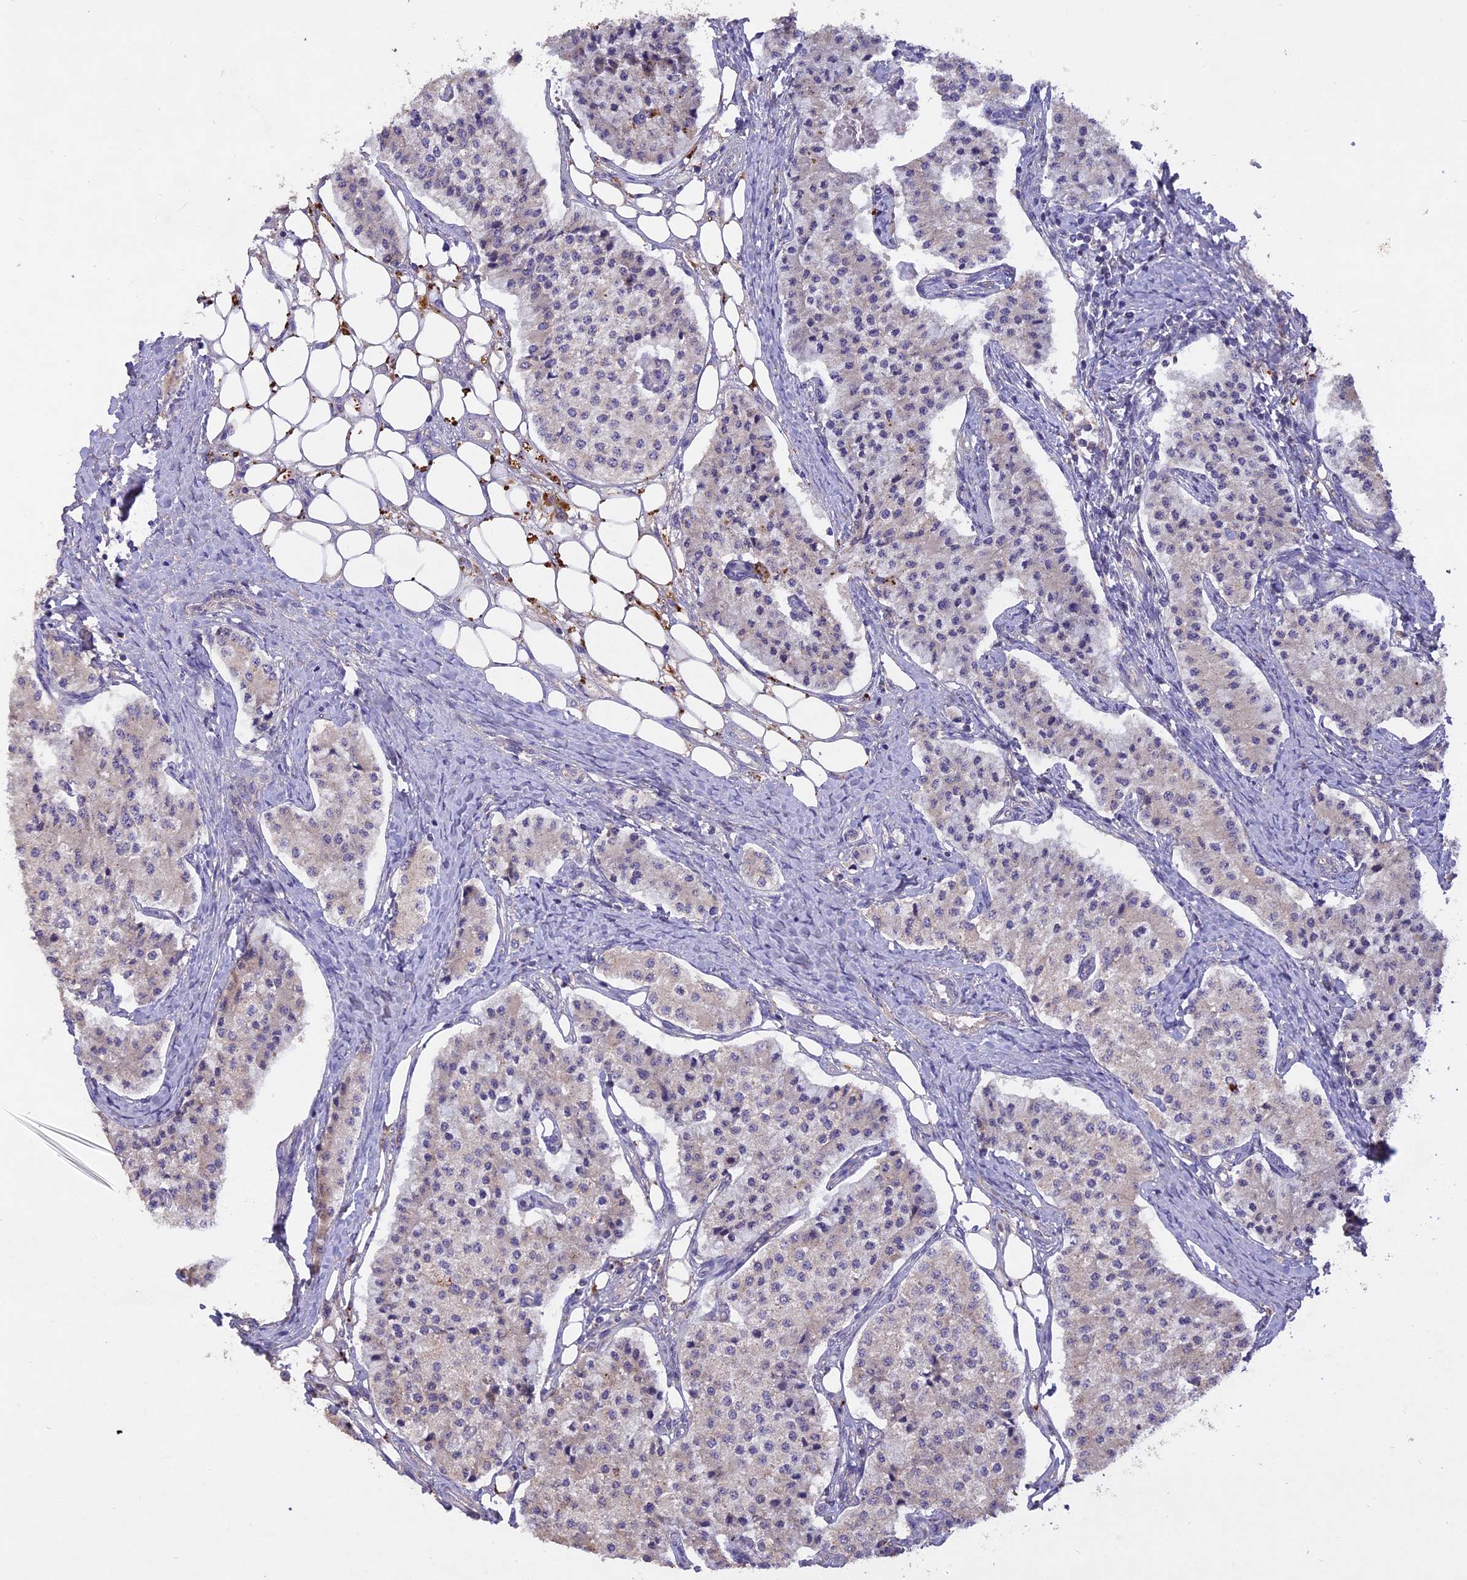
{"staining": {"intensity": "negative", "quantity": "none", "location": "none"}, "tissue": "carcinoid", "cell_type": "Tumor cells", "image_type": "cancer", "snomed": [{"axis": "morphology", "description": "Carcinoid, malignant, NOS"}, {"axis": "topography", "description": "Colon"}], "caption": "Tumor cells show no significant positivity in carcinoid (malignant).", "gene": "SLC26A4", "patient": {"sex": "female", "age": 52}}